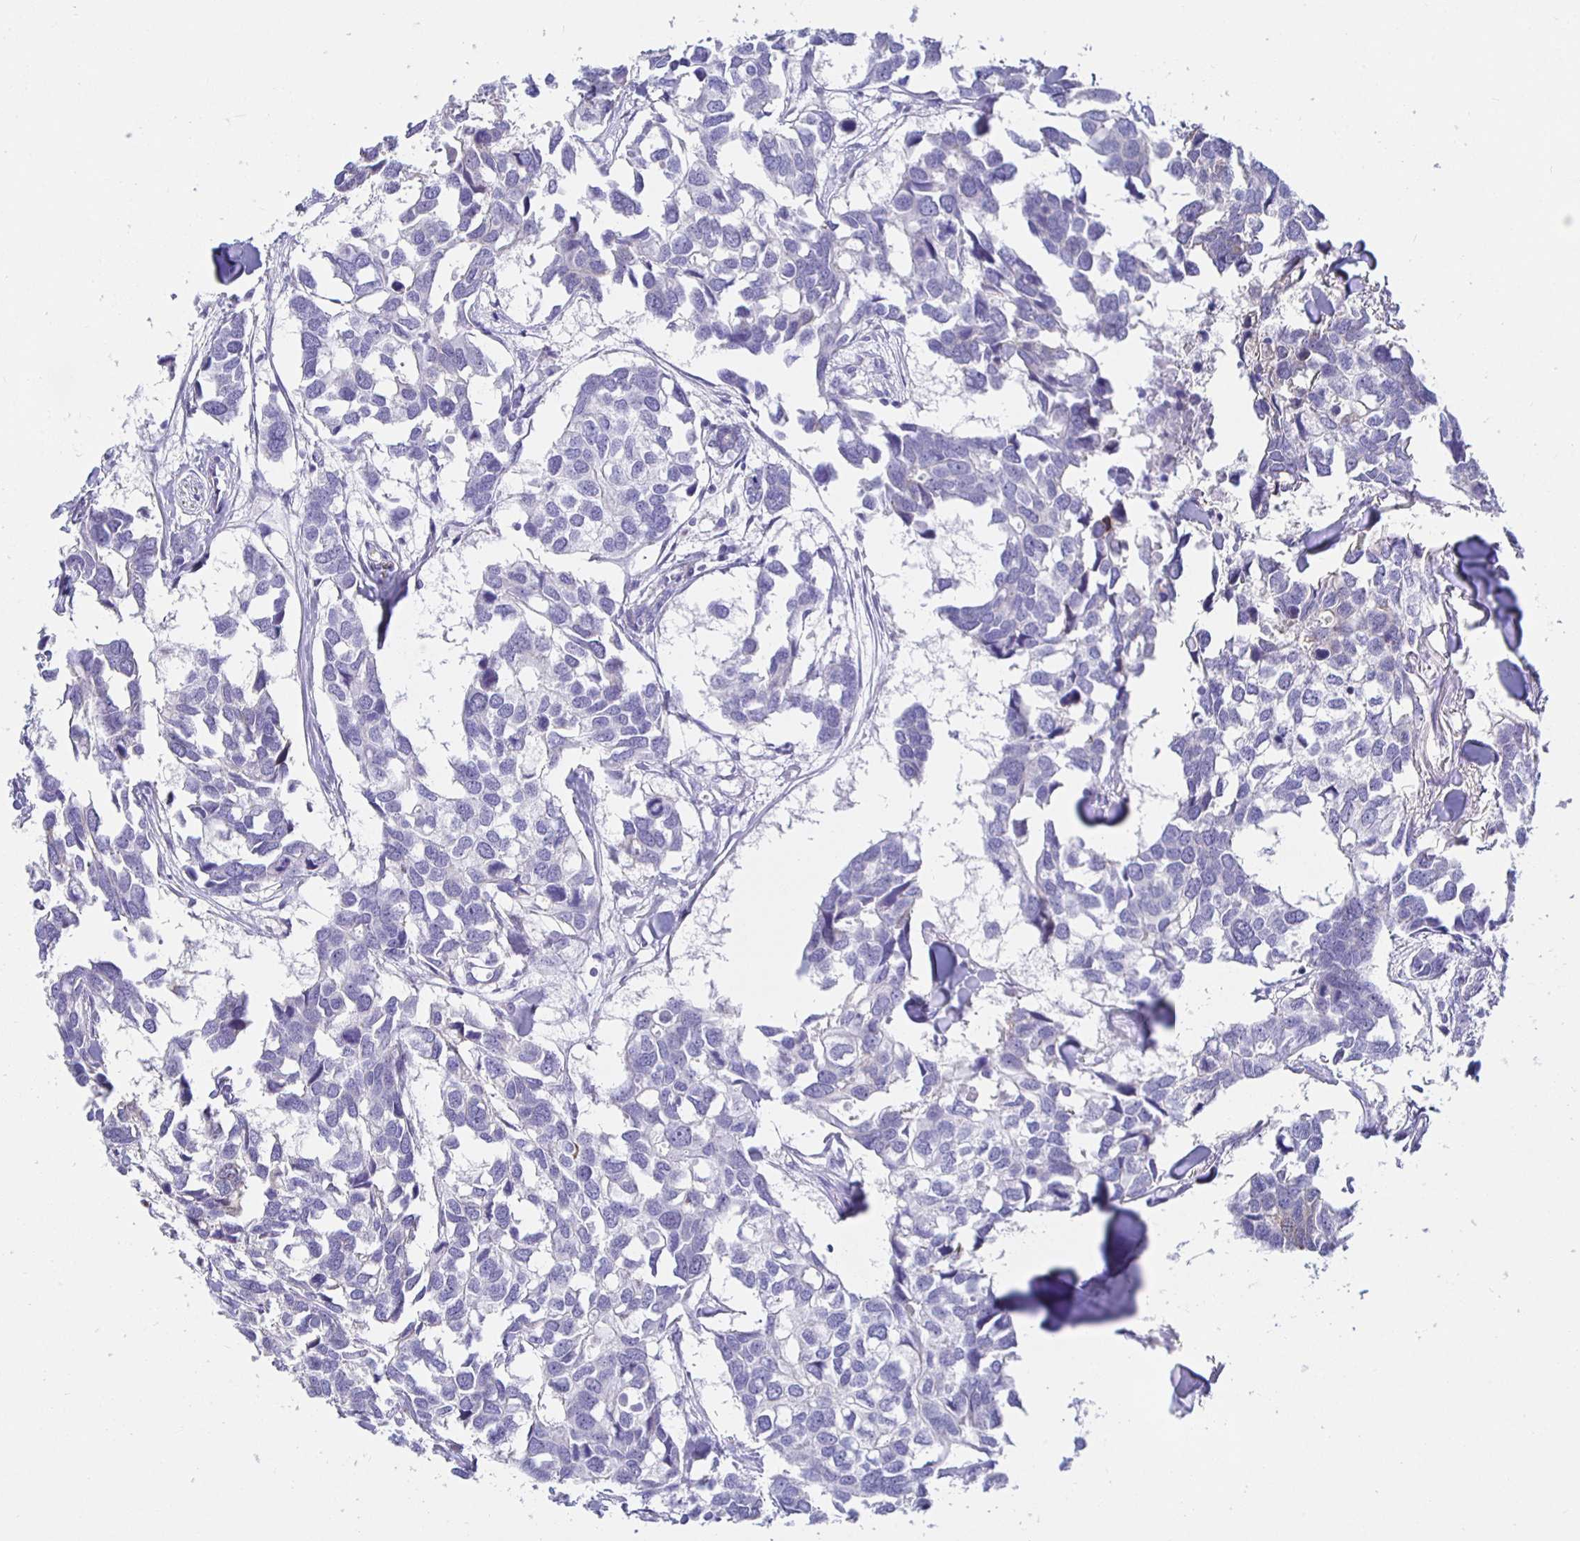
{"staining": {"intensity": "negative", "quantity": "none", "location": "none"}, "tissue": "breast cancer", "cell_type": "Tumor cells", "image_type": "cancer", "snomed": [{"axis": "morphology", "description": "Duct carcinoma"}, {"axis": "topography", "description": "Breast"}], "caption": "Immunohistochemistry (IHC) of human breast invasive ductal carcinoma exhibits no positivity in tumor cells.", "gene": "HSPA4L", "patient": {"sex": "female", "age": 83}}